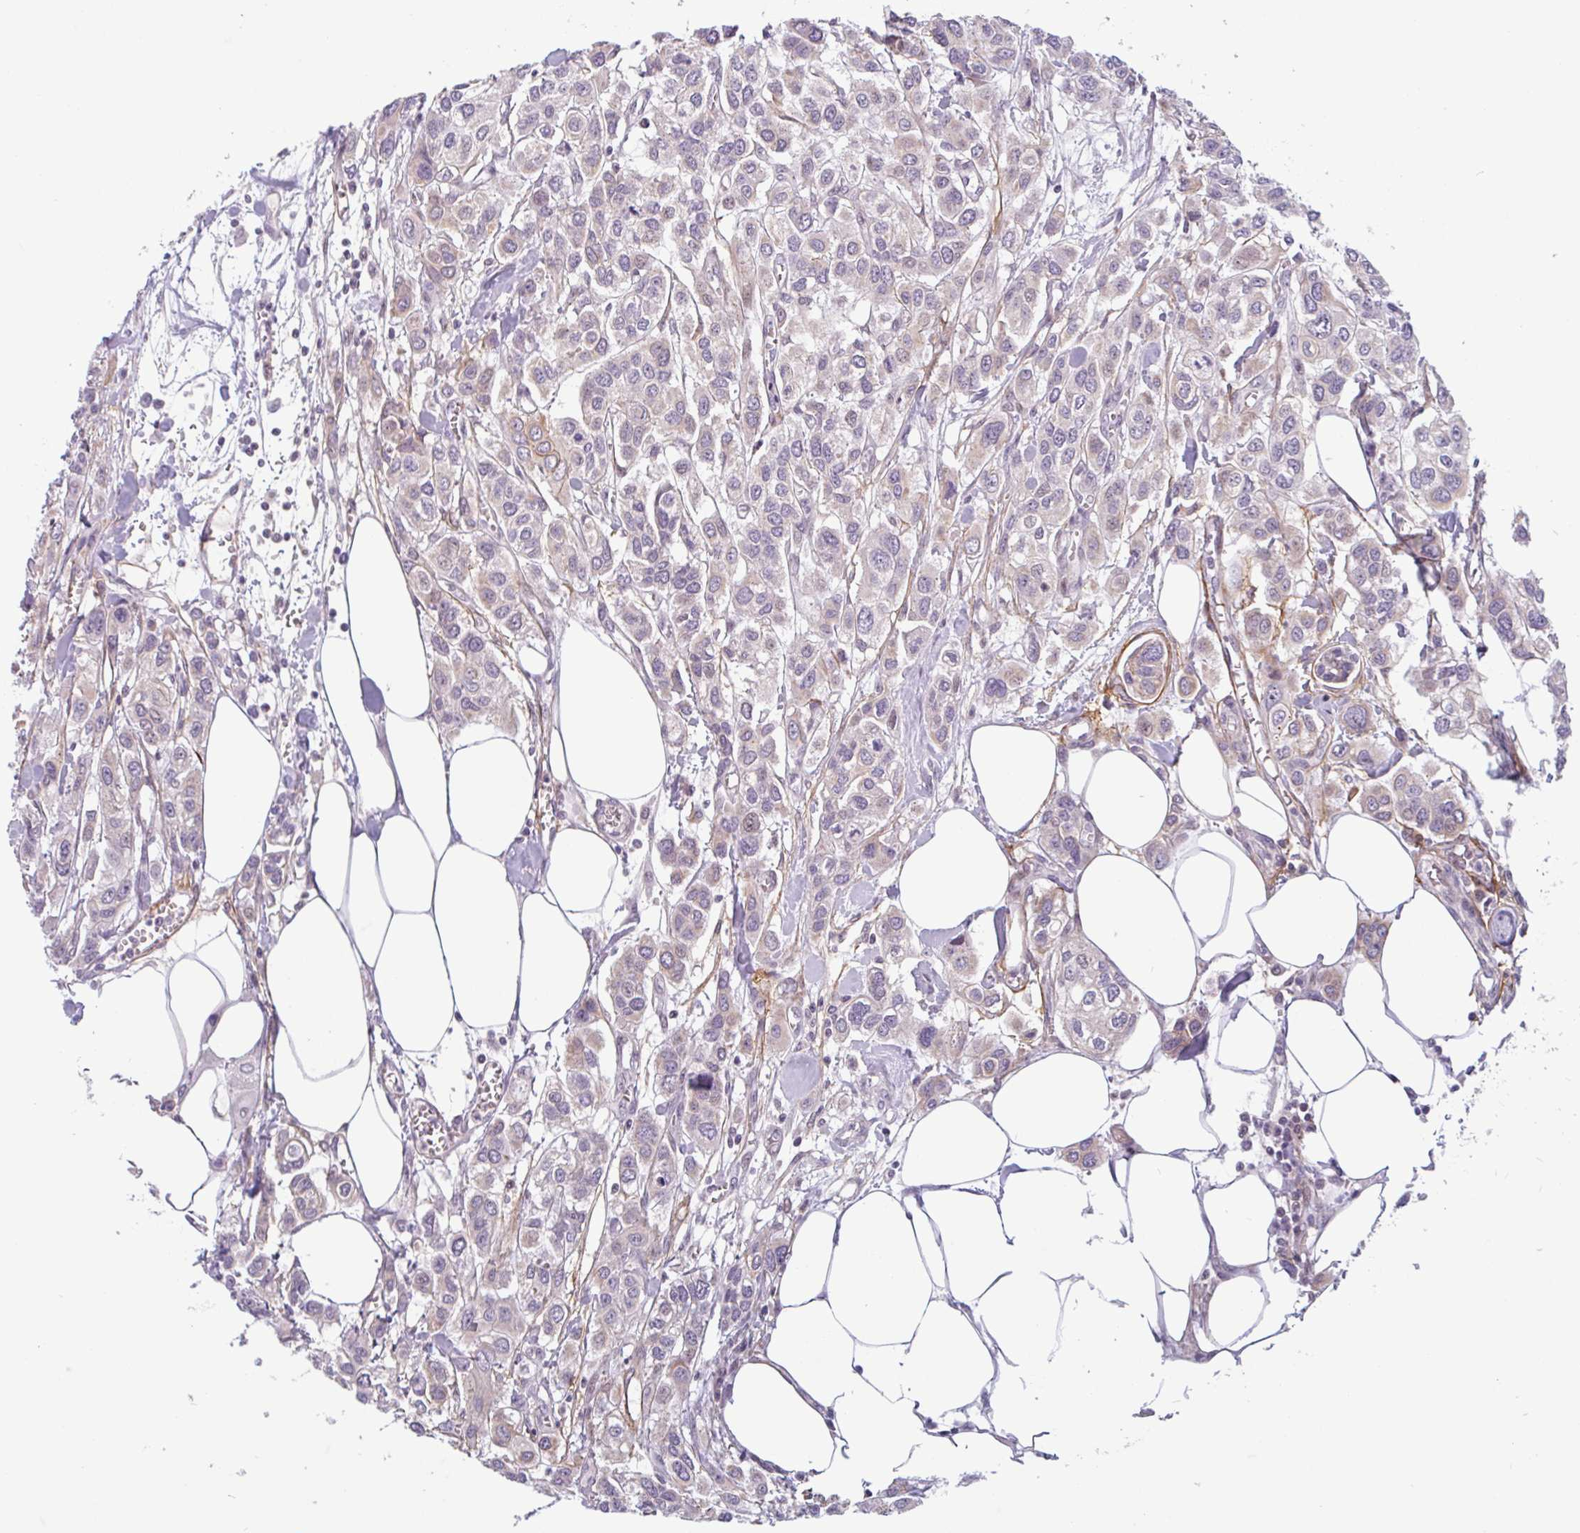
{"staining": {"intensity": "weak", "quantity": "<25%", "location": "cytoplasmic/membranous"}, "tissue": "urothelial cancer", "cell_type": "Tumor cells", "image_type": "cancer", "snomed": [{"axis": "morphology", "description": "Urothelial carcinoma, High grade"}, {"axis": "topography", "description": "Urinary bladder"}], "caption": "High-grade urothelial carcinoma was stained to show a protein in brown. There is no significant expression in tumor cells.", "gene": "TMEM119", "patient": {"sex": "male", "age": 67}}